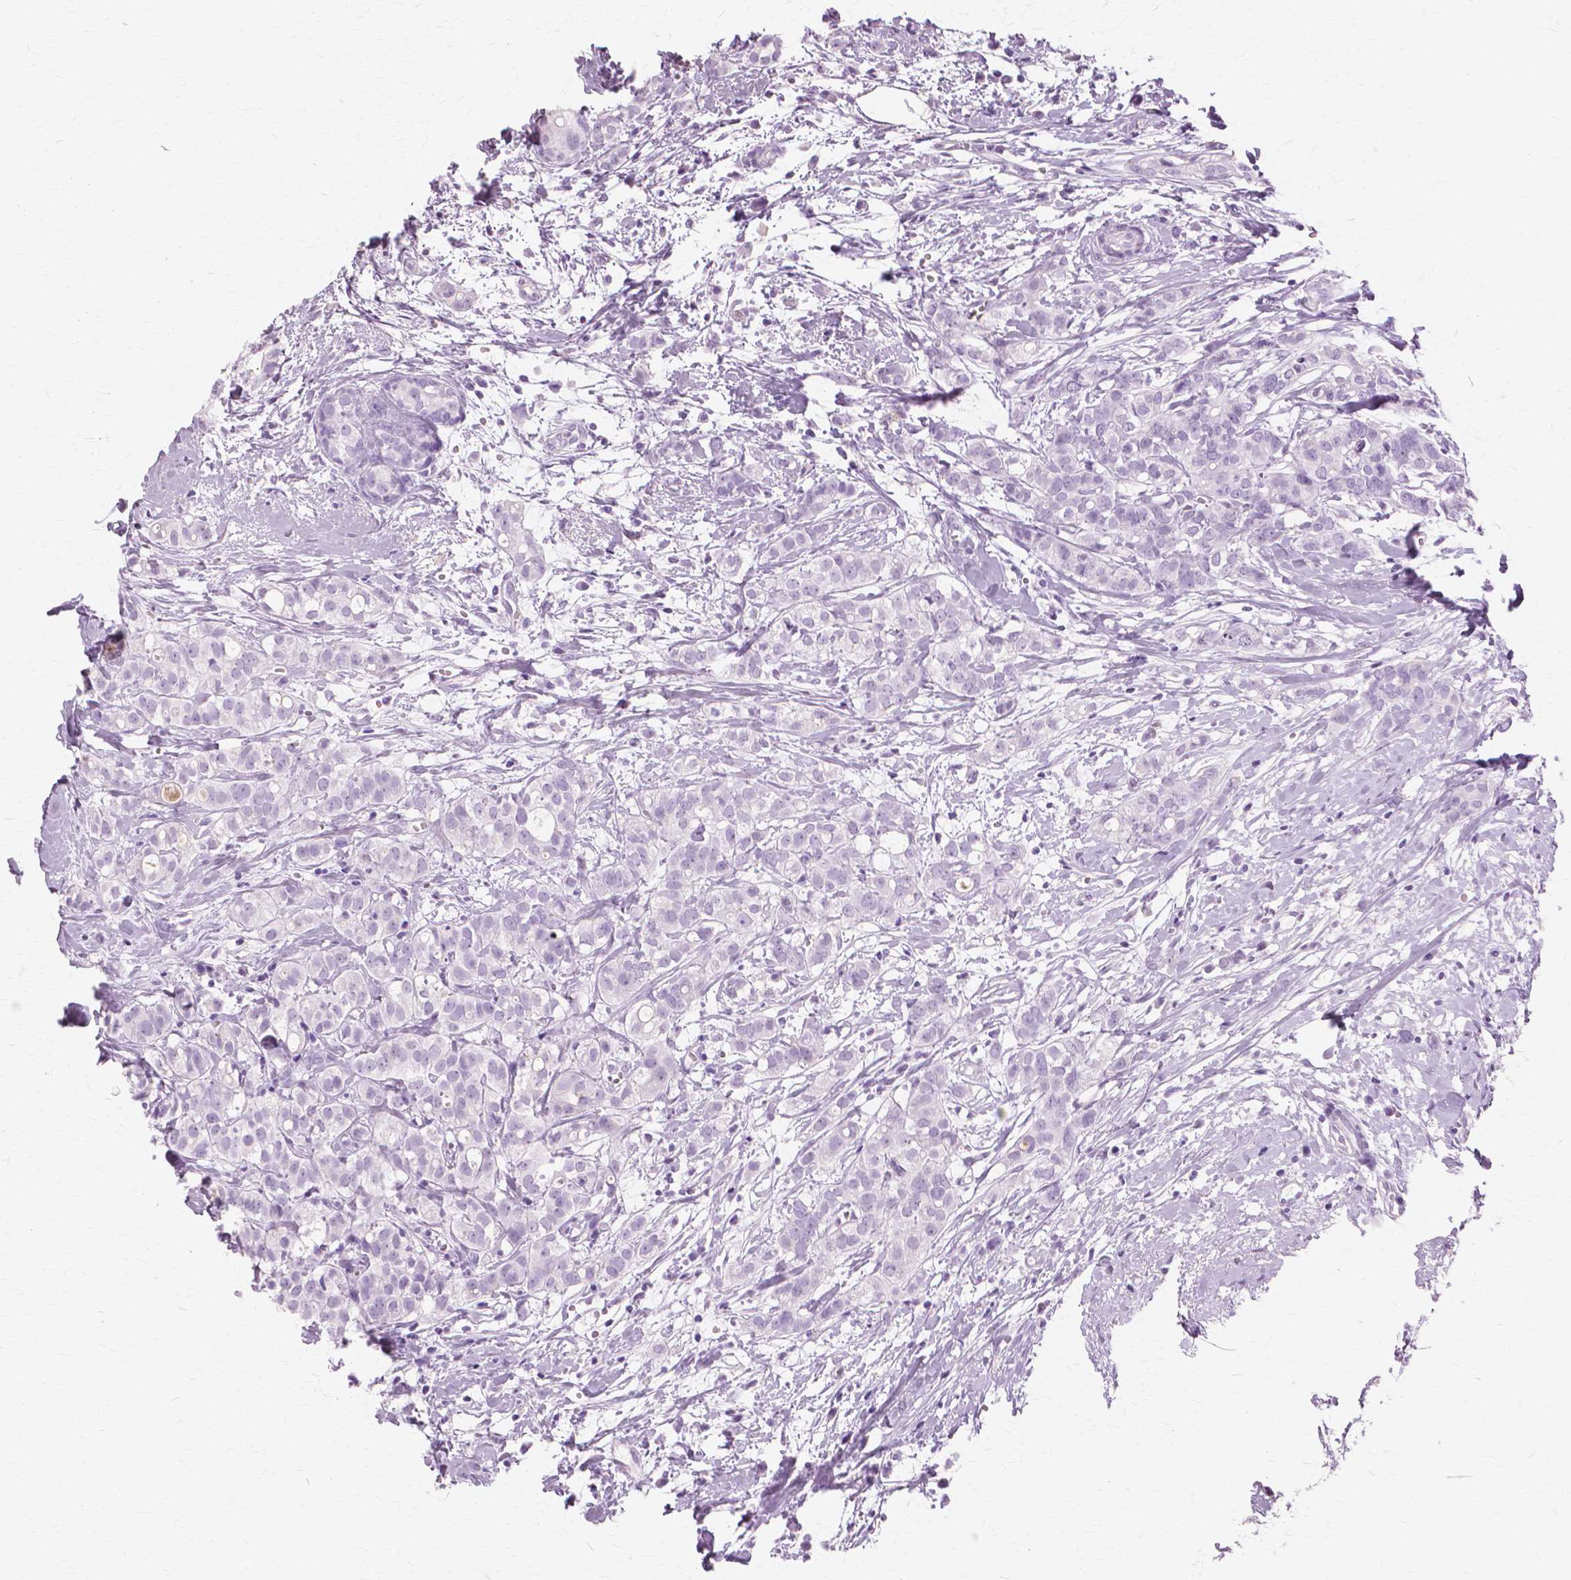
{"staining": {"intensity": "negative", "quantity": "none", "location": "none"}, "tissue": "breast cancer", "cell_type": "Tumor cells", "image_type": "cancer", "snomed": [{"axis": "morphology", "description": "Duct carcinoma"}, {"axis": "topography", "description": "Breast"}], "caption": "Tumor cells show no significant staining in breast cancer (infiltrating ductal carcinoma).", "gene": "SFTPD", "patient": {"sex": "female", "age": 40}}